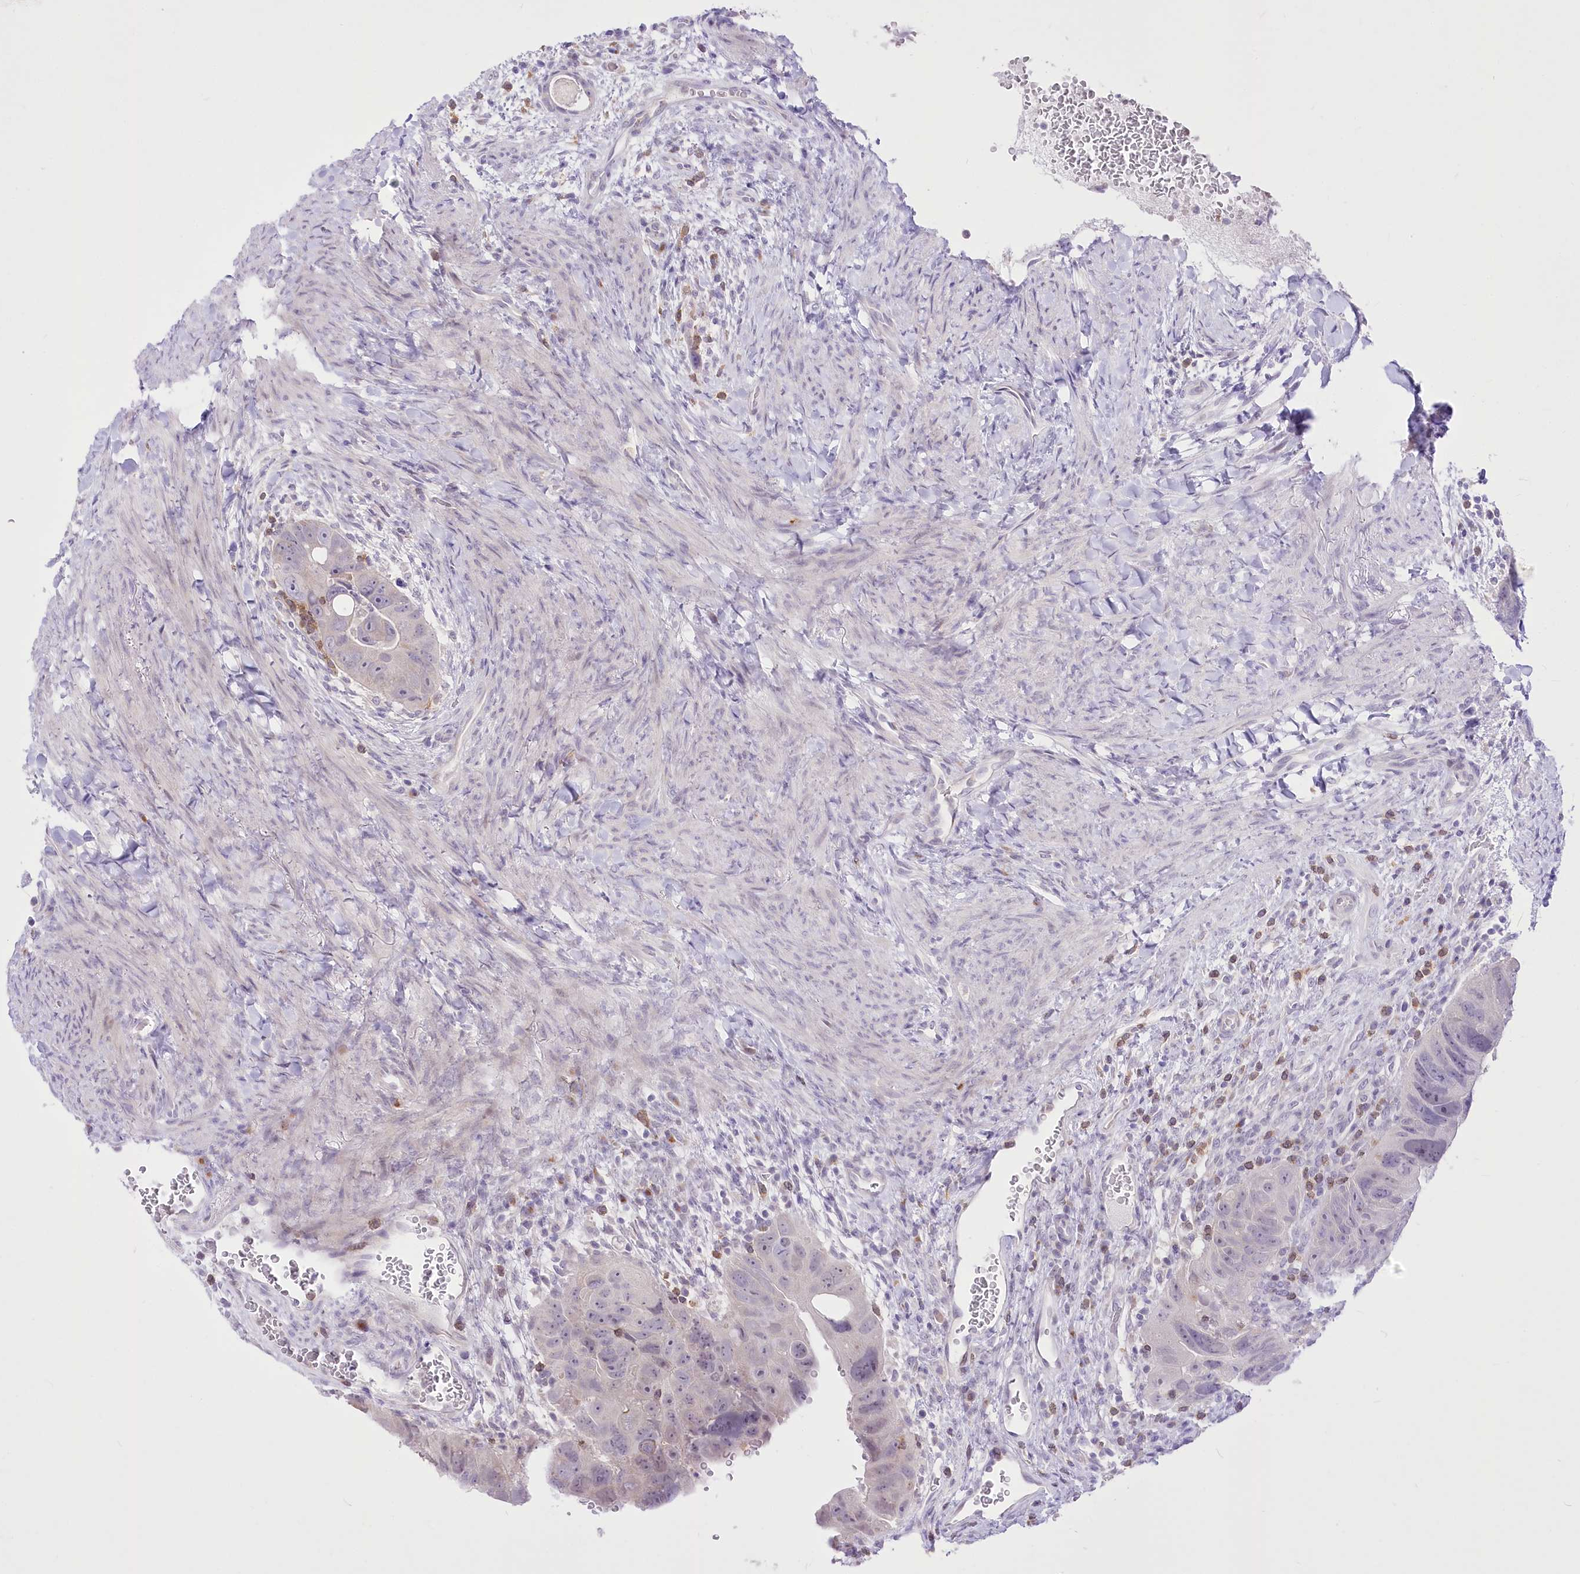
{"staining": {"intensity": "negative", "quantity": "none", "location": "none"}, "tissue": "colorectal cancer", "cell_type": "Tumor cells", "image_type": "cancer", "snomed": [{"axis": "morphology", "description": "Adenocarcinoma, NOS"}, {"axis": "topography", "description": "Rectum"}], "caption": "Colorectal cancer stained for a protein using IHC exhibits no expression tumor cells.", "gene": "BEND7", "patient": {"sex": "male", "age": 59}}